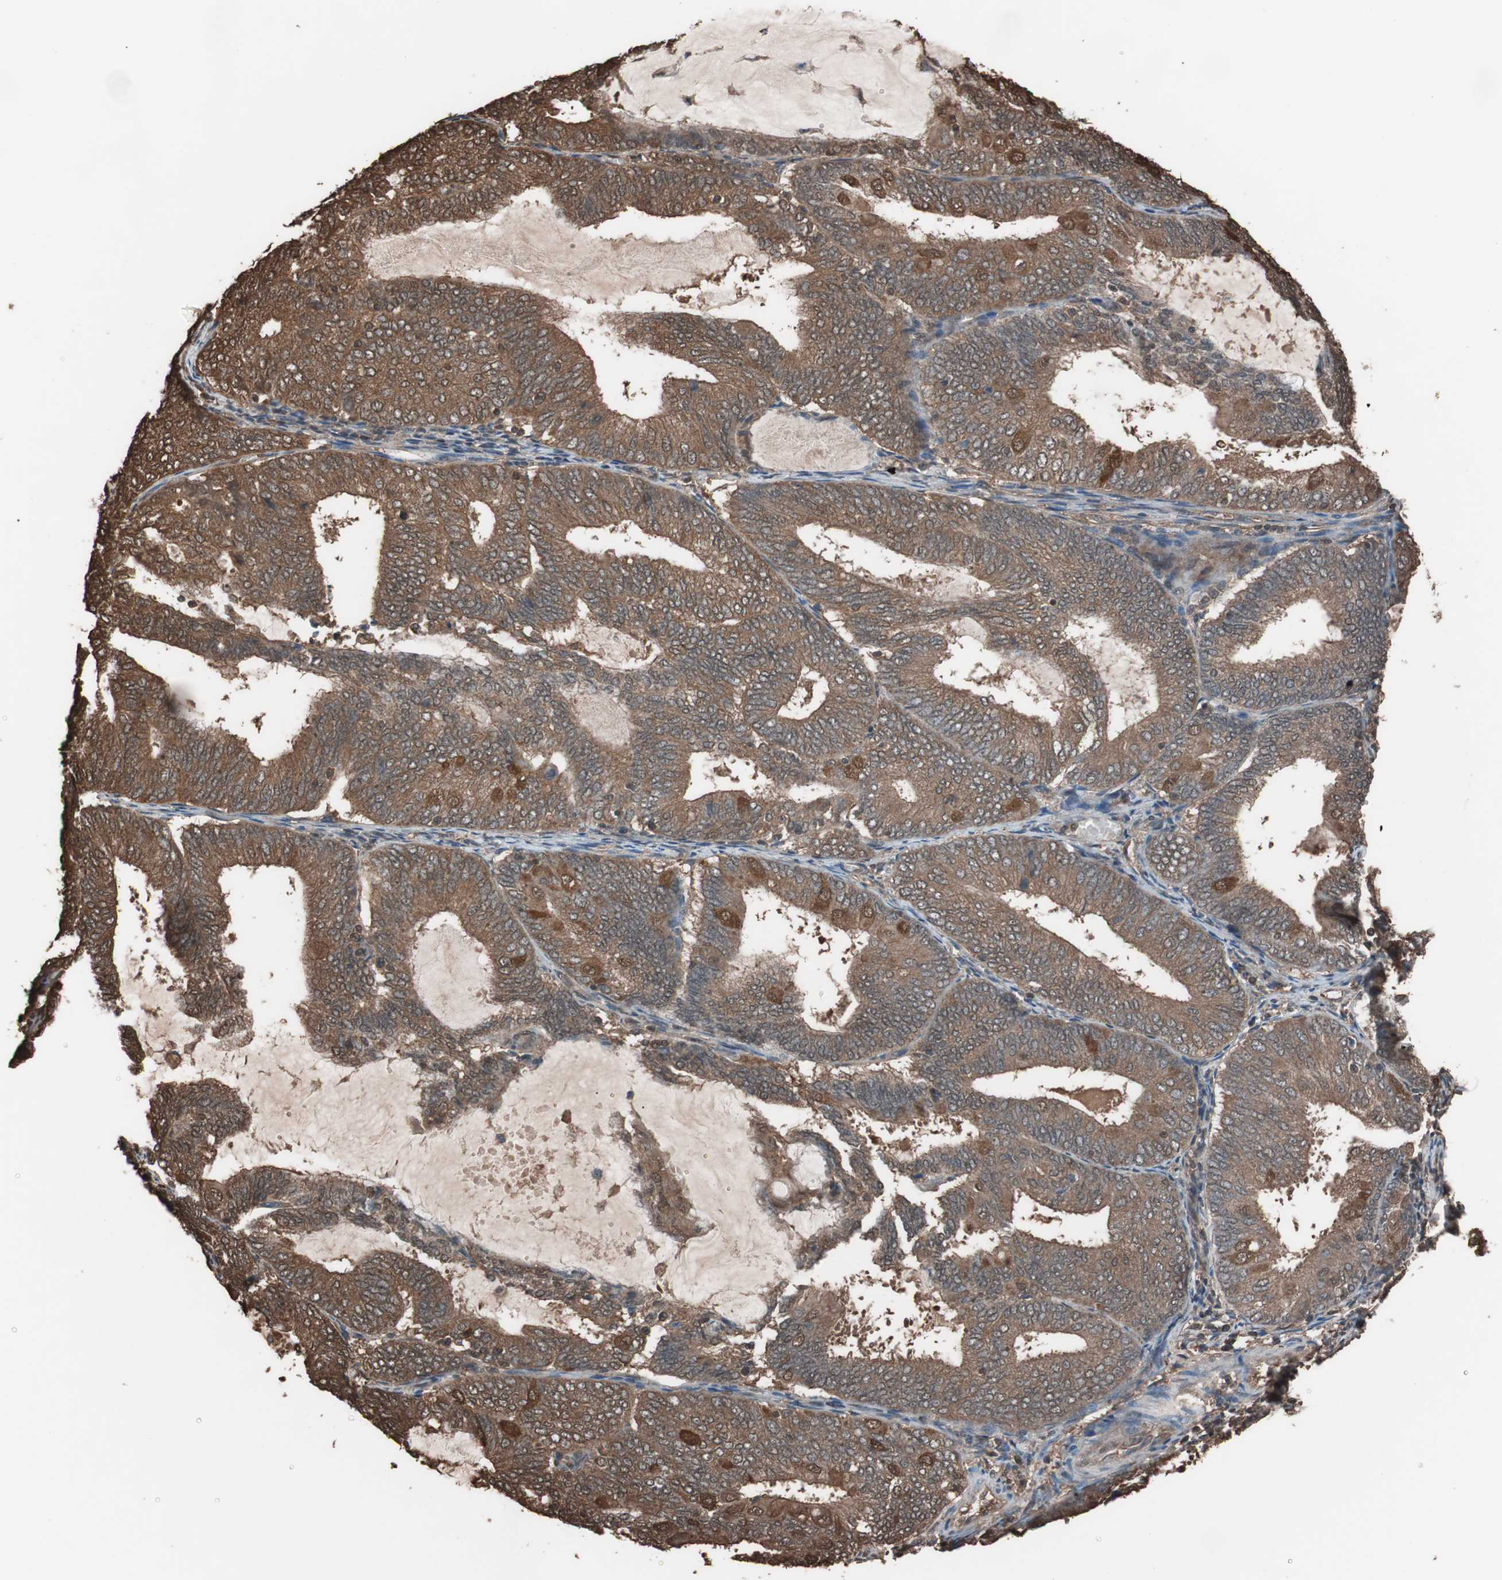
{"staining": {"intensity": "strong", "quantity": ">75%", "location": "cytoplasmic/membranous"}, "tissue": "endometrial cancer", "cell_type": "Tumor cells", "image_type": "cancer", "snomed": [{"axis": "morphology", "description": "Adenocarcinoma, NOS"}, {"axis": "topography", "description": "Endometrium"}], "caption": "Immunohistochemistry (IHC) of endometrial cancer displays high levels of strong cytoplasmic/membranous expression in approximately >75% of tumor cells. Immunohistochemistry stains the protein of interest in brown and the nuclei are stained blue.", "gene": "CALM2", "patient": {"sex": "female", "age": 81}}